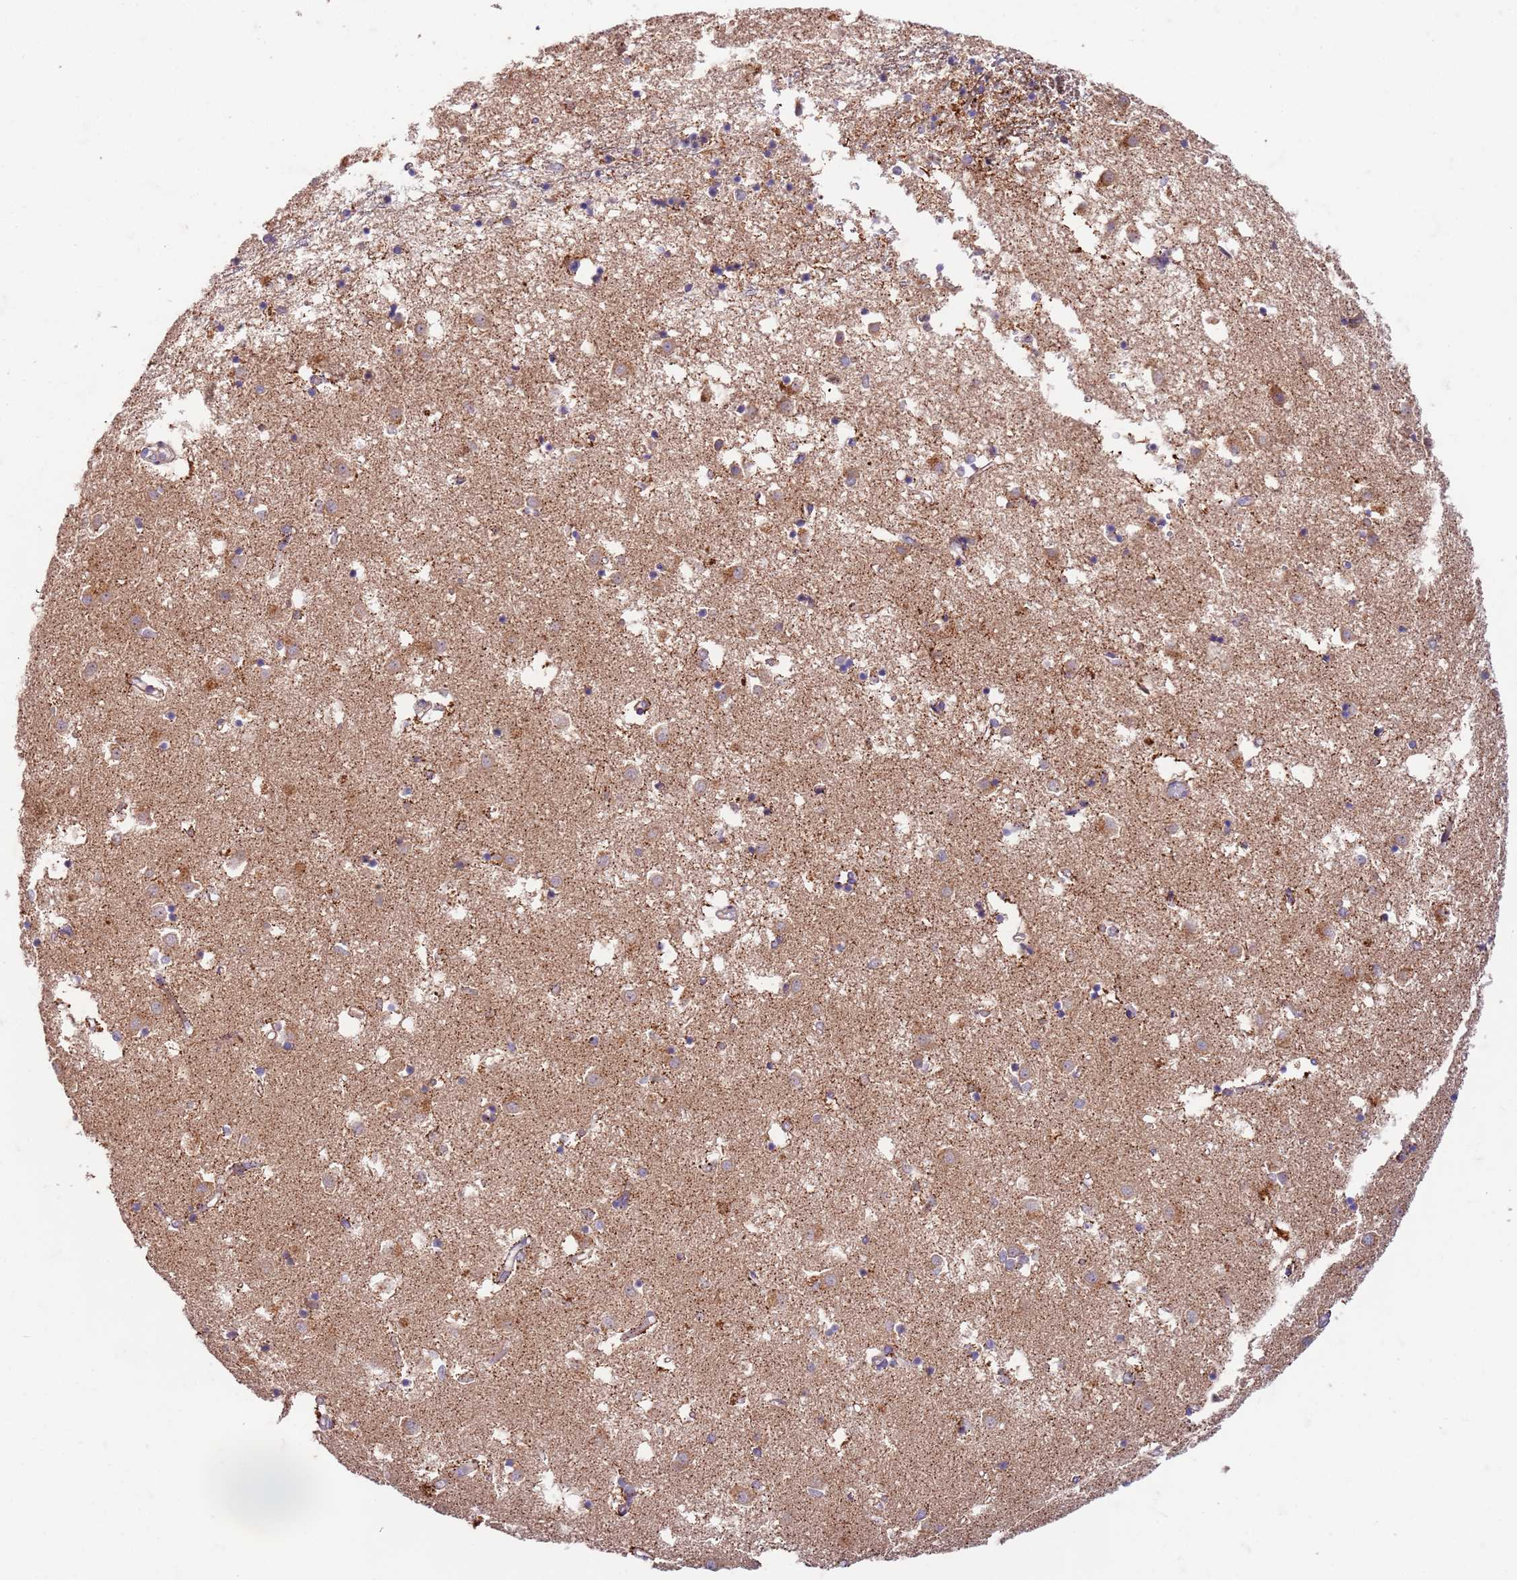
{"staining": {"intensity": "weak", "quantity": "<25%", "location": "cytoplasmic/membranous"}, "tissue": "caudate", "cell_type": "Glial cells", "image_type": "normal", "snomed": [{"axis": "morphology", "description": "Normal tissue, NOS"}, {"axis": "topography", "description": "Lateral ventricle wall"}], "caption": "Immunohistochemistry (IHC) of unremarkable caudate shows no expression in glial cells.", "gene": "OSBP", "patient": {"sex": "male", "age": 70}}